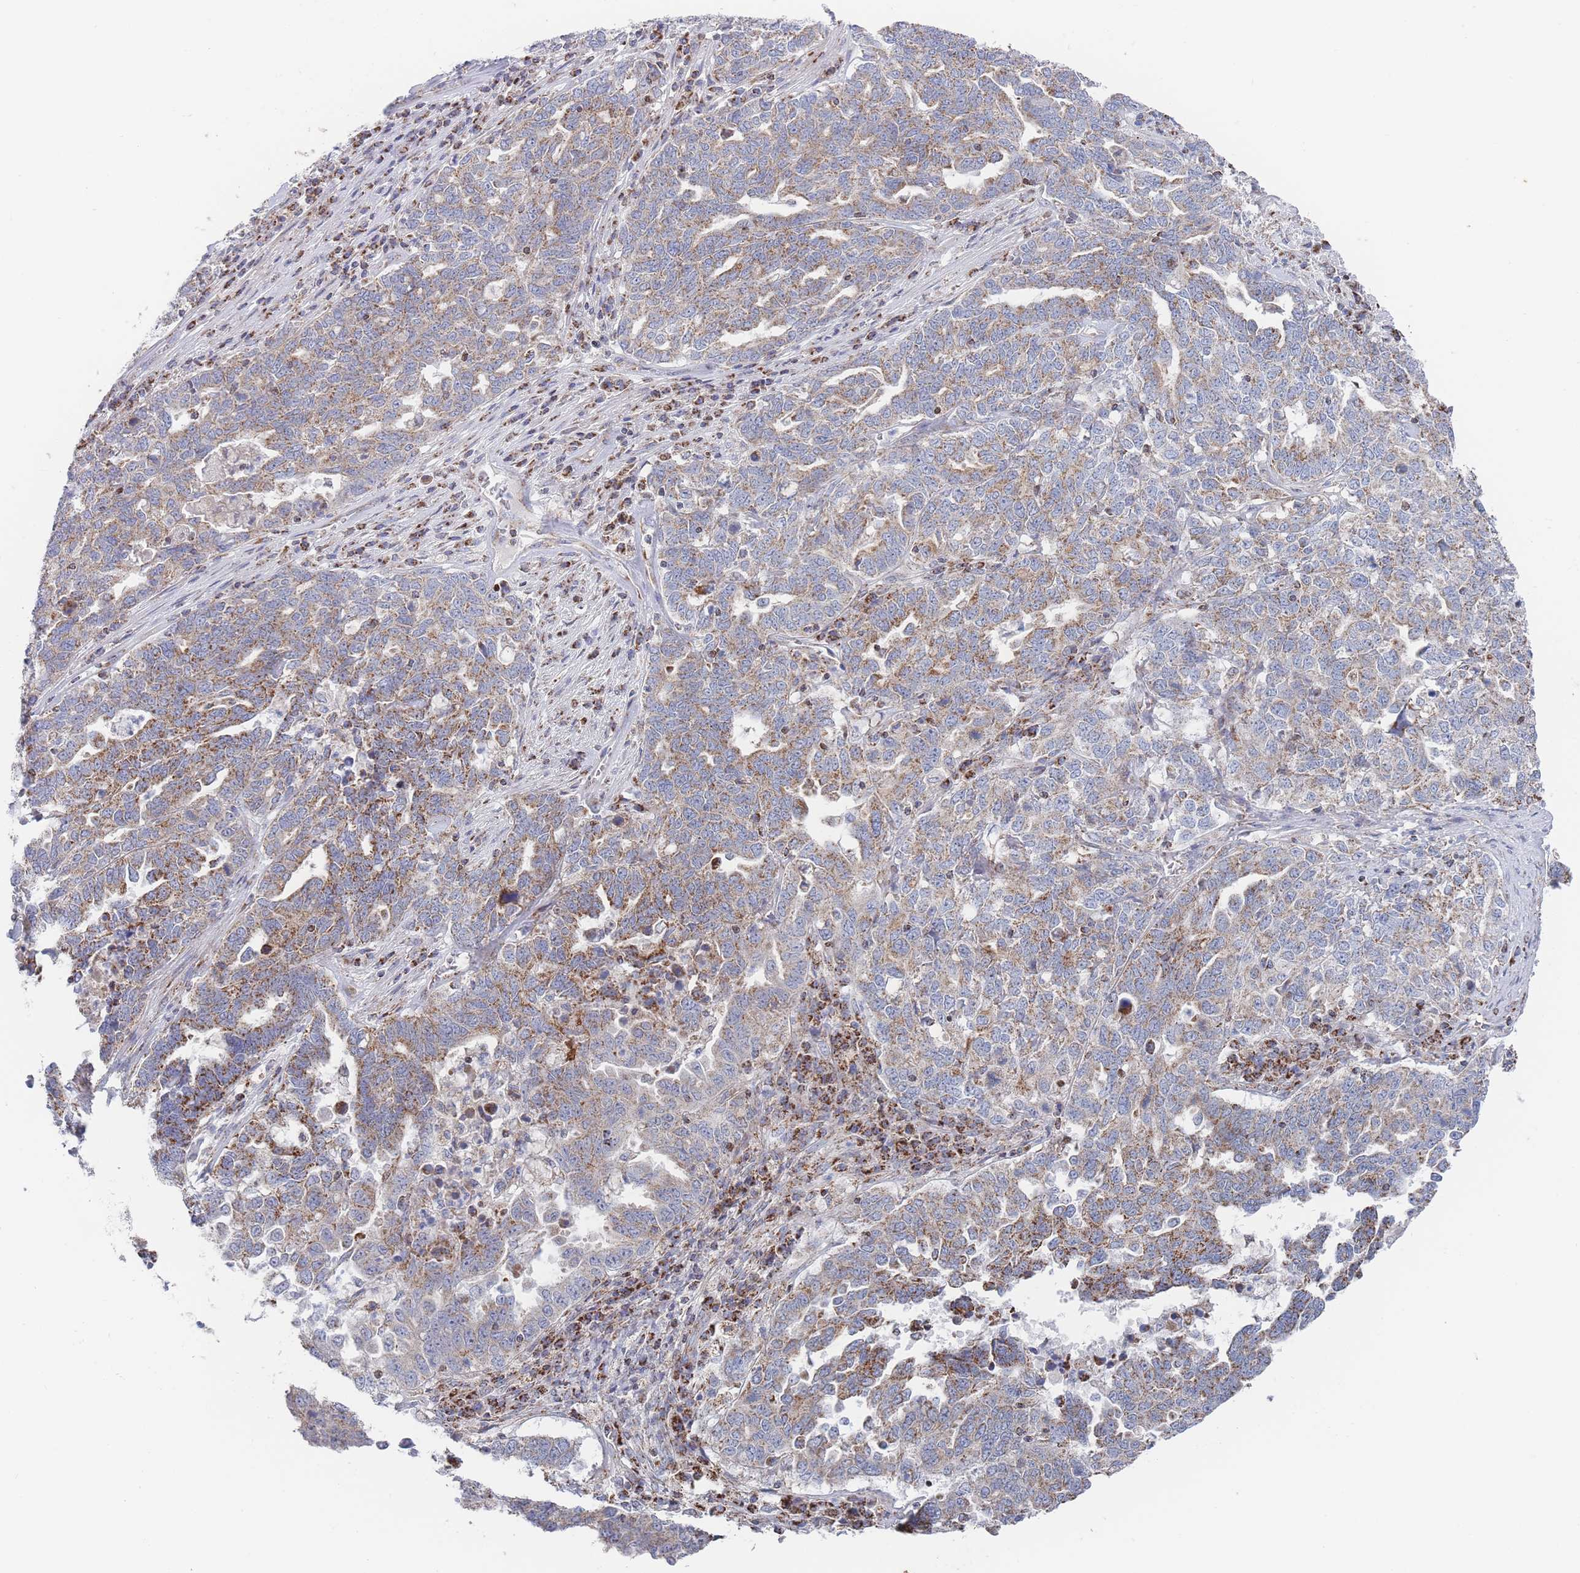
{"staining": {"intensity": "moderate", "quantity": ">75%", "location": "cytoplasmic/membranous"}, "tissue": "ovarian cancer", "cell_type": "Tumor cells", "image_type": "cancer", "snomed": [{"axis": "morphology", "description": "Carcinoma, endometroid"}, {"axis": "topography", "description": "Ovary"}], "caption": "Protein analysis of endometroid carcinoma (ovarian) tissue shows moderate cytoplasmic/membranous positivity in approximately >75% of tumor cells.", "gene": "IKZF4", "patient": {"sex": "female", "age": 62}}